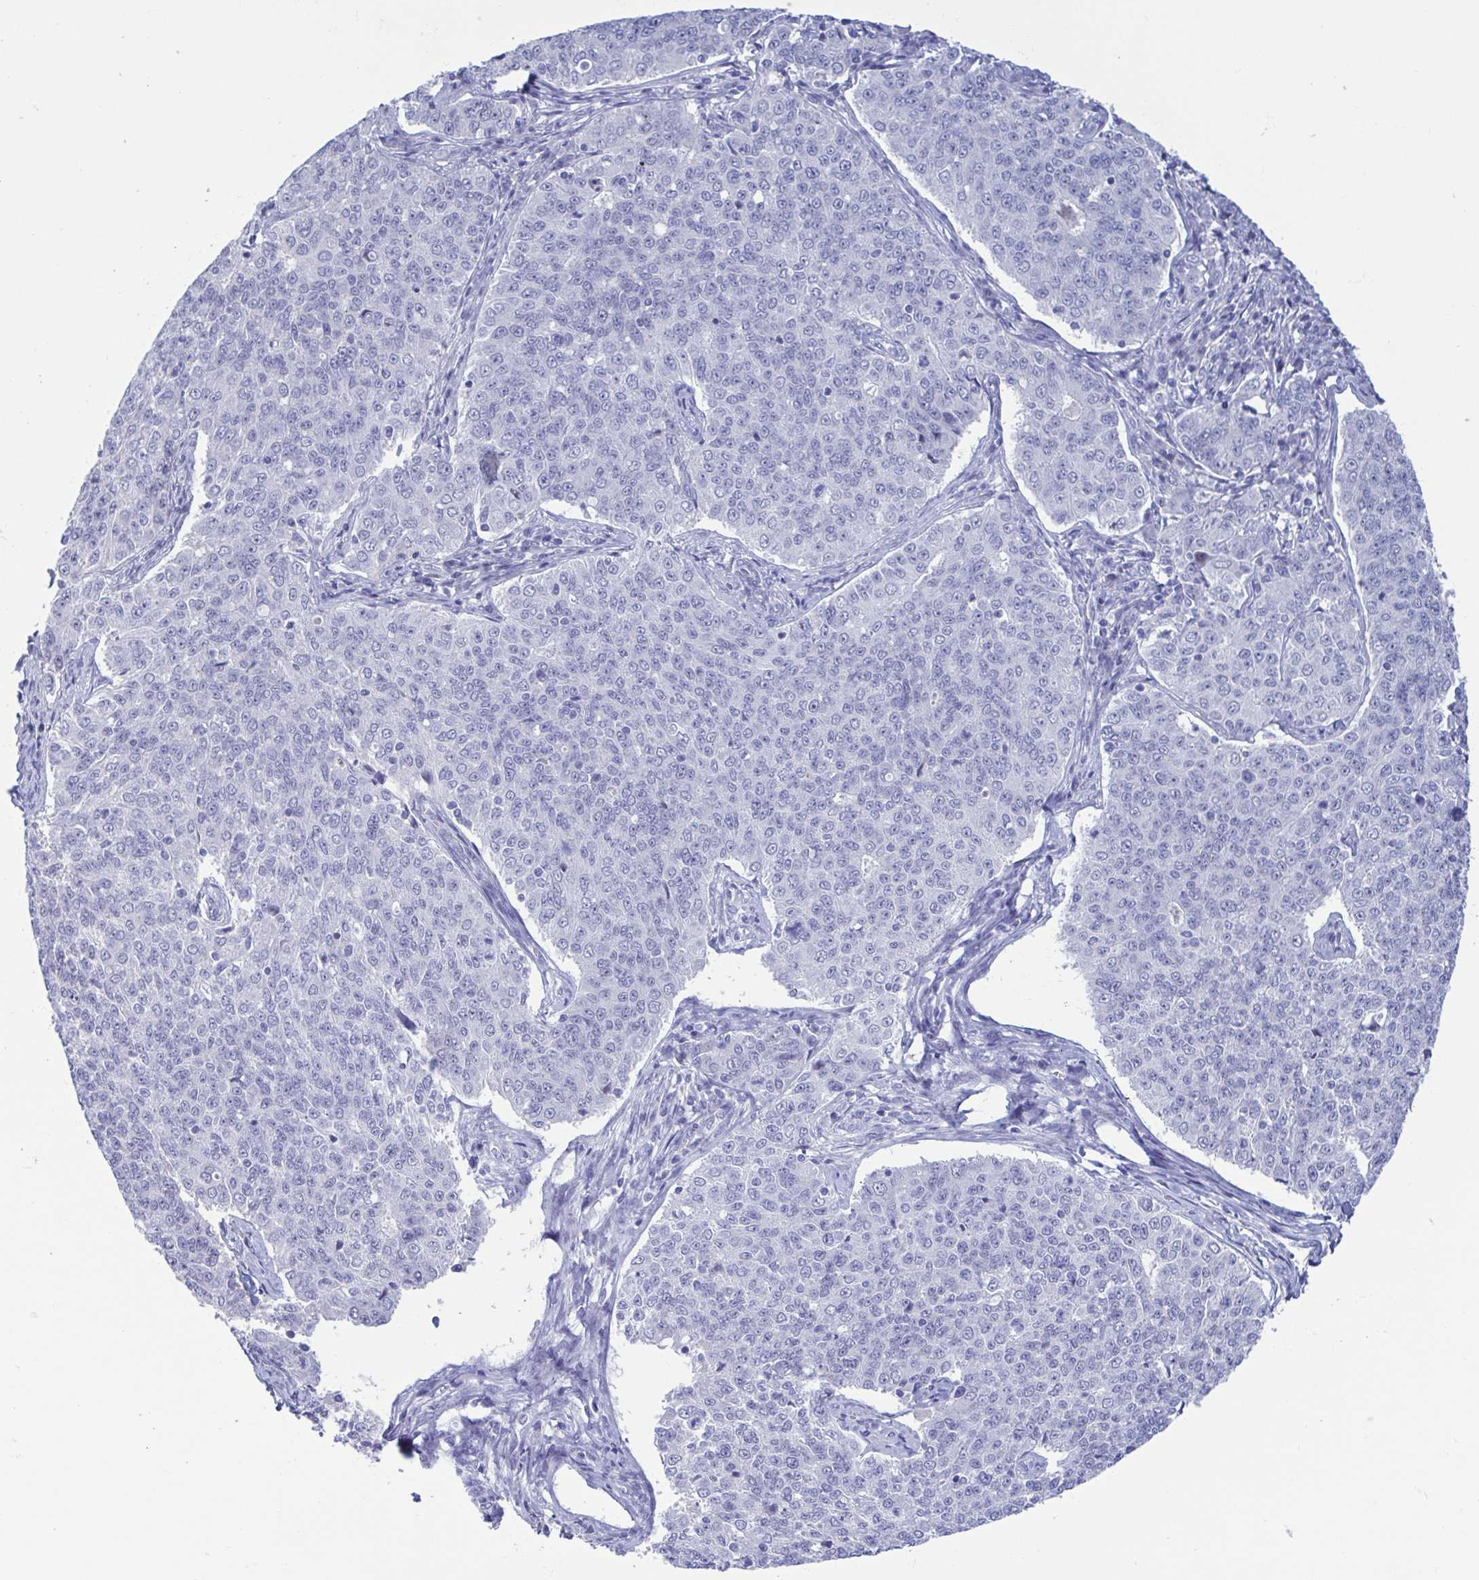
{"staining": {"intensity": "negative", "quantity": "none", "location": "none"}, "tissue": "endometrial cancer", "cell_type": "Tumor cells", "image_type": "cancer", "snomed": [{"axis": "morphology", "description": "Adenocarcinoma, NOS"}, {"axis": "topography", "description": "Endometrium"}], "caption": "There is no significant positivity in tumor cells of endometrial adenocarcinoma.", "gene": "PERM1", "patient": {"sex": "female", "age": 43}}